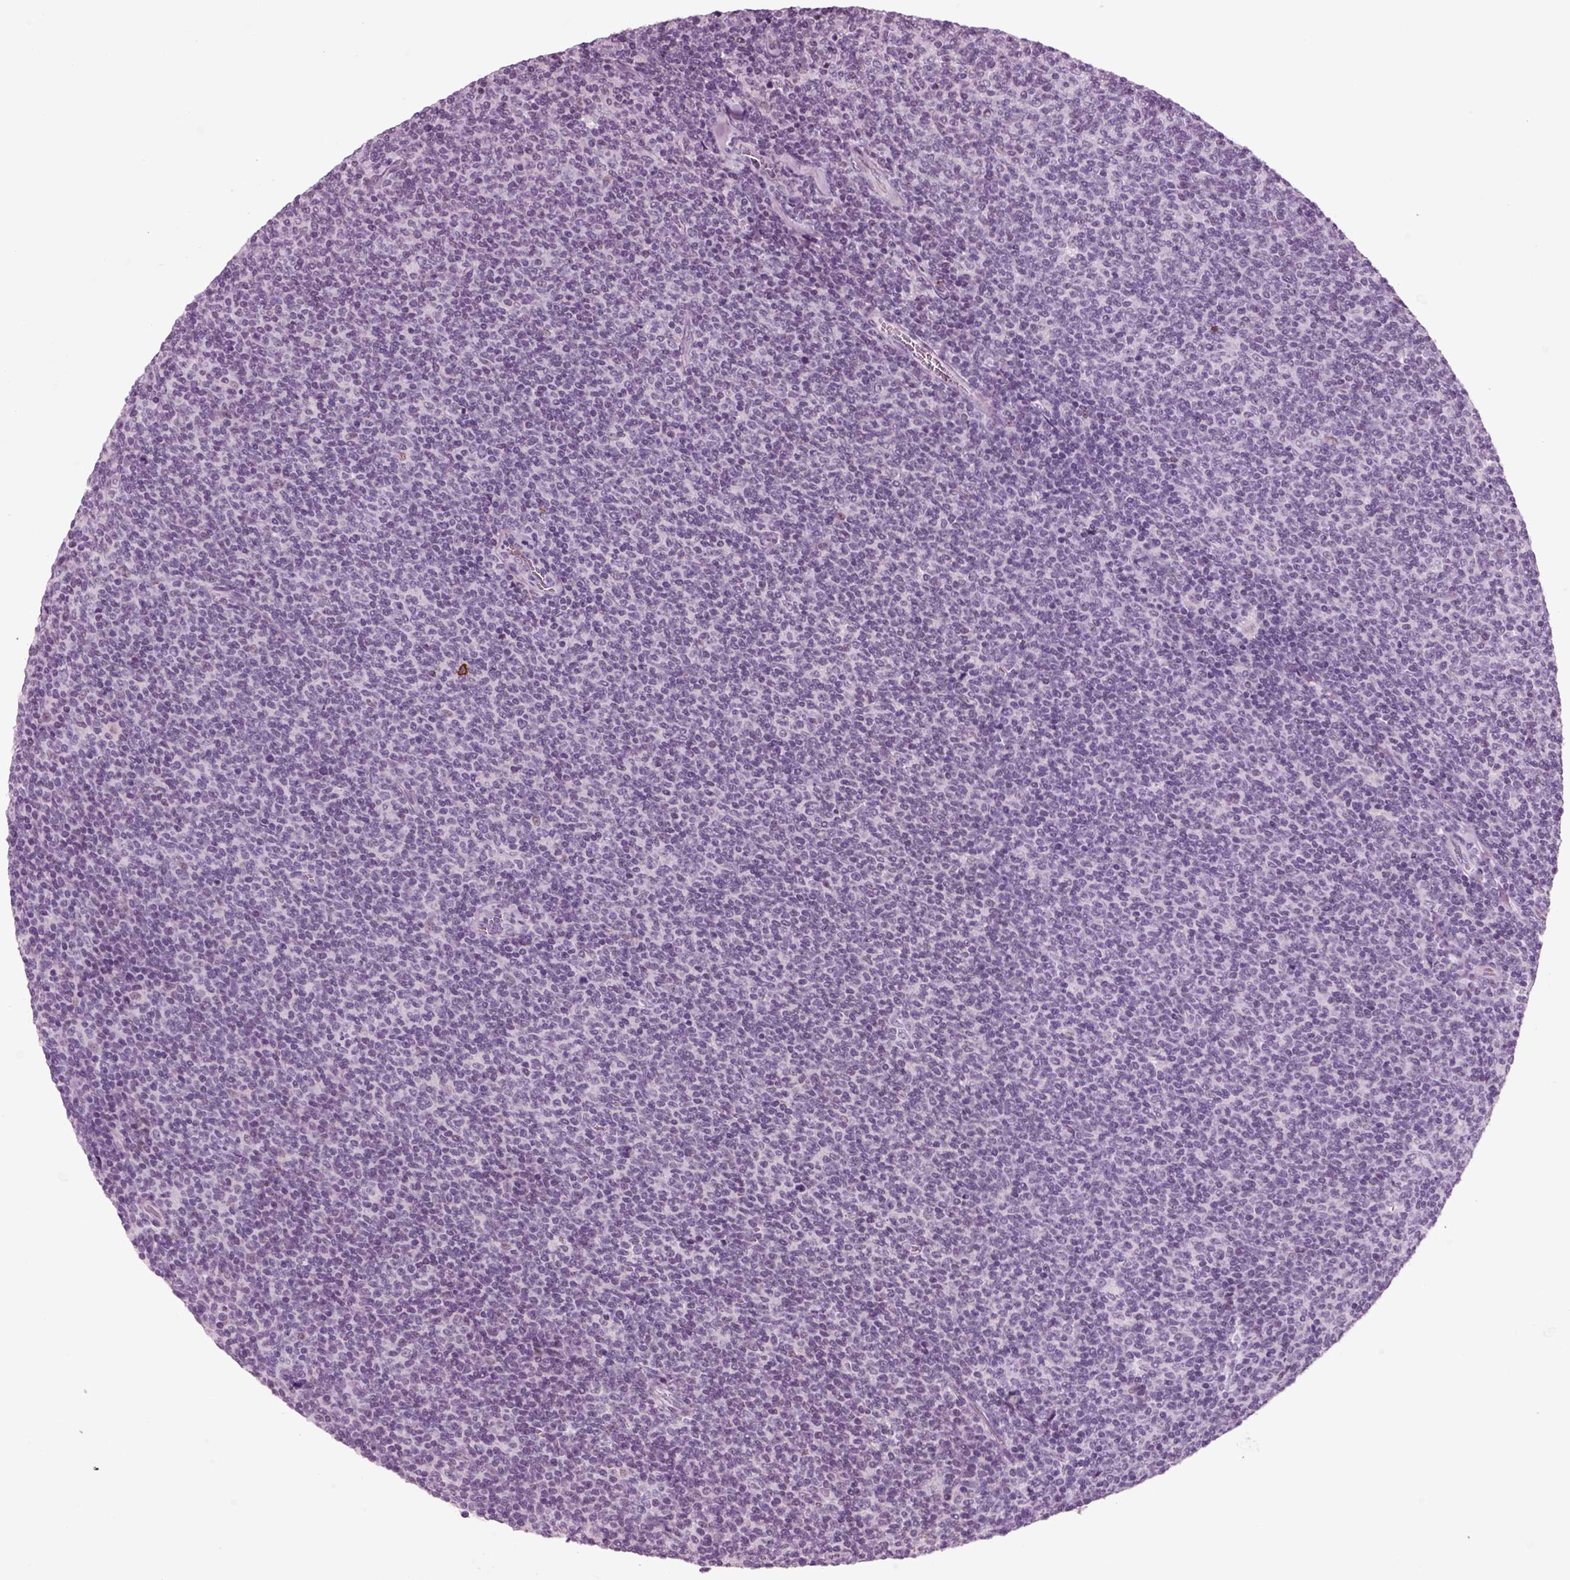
{"staining": {"intensity": "negative", "quantity": "none", "location": "none"}, "tissue": "lymphoma", "cell_type": "Tumor cells", "image_type": "cancer", "snomed": [{"axis": "morphology", "description": "Malignant lymphoma, non-Hodgkin's type, Low grade"}, {"axis": "topography", "description": "Lymph node"}], "caption": "Malignant lymphoma, non-Hodgkin's type (low-grade) stained for a protein using immunohistochemistry reveals no staining tumor cells.", "gene": "CHGB", "patient": {"sex": "male", "age": 52}}